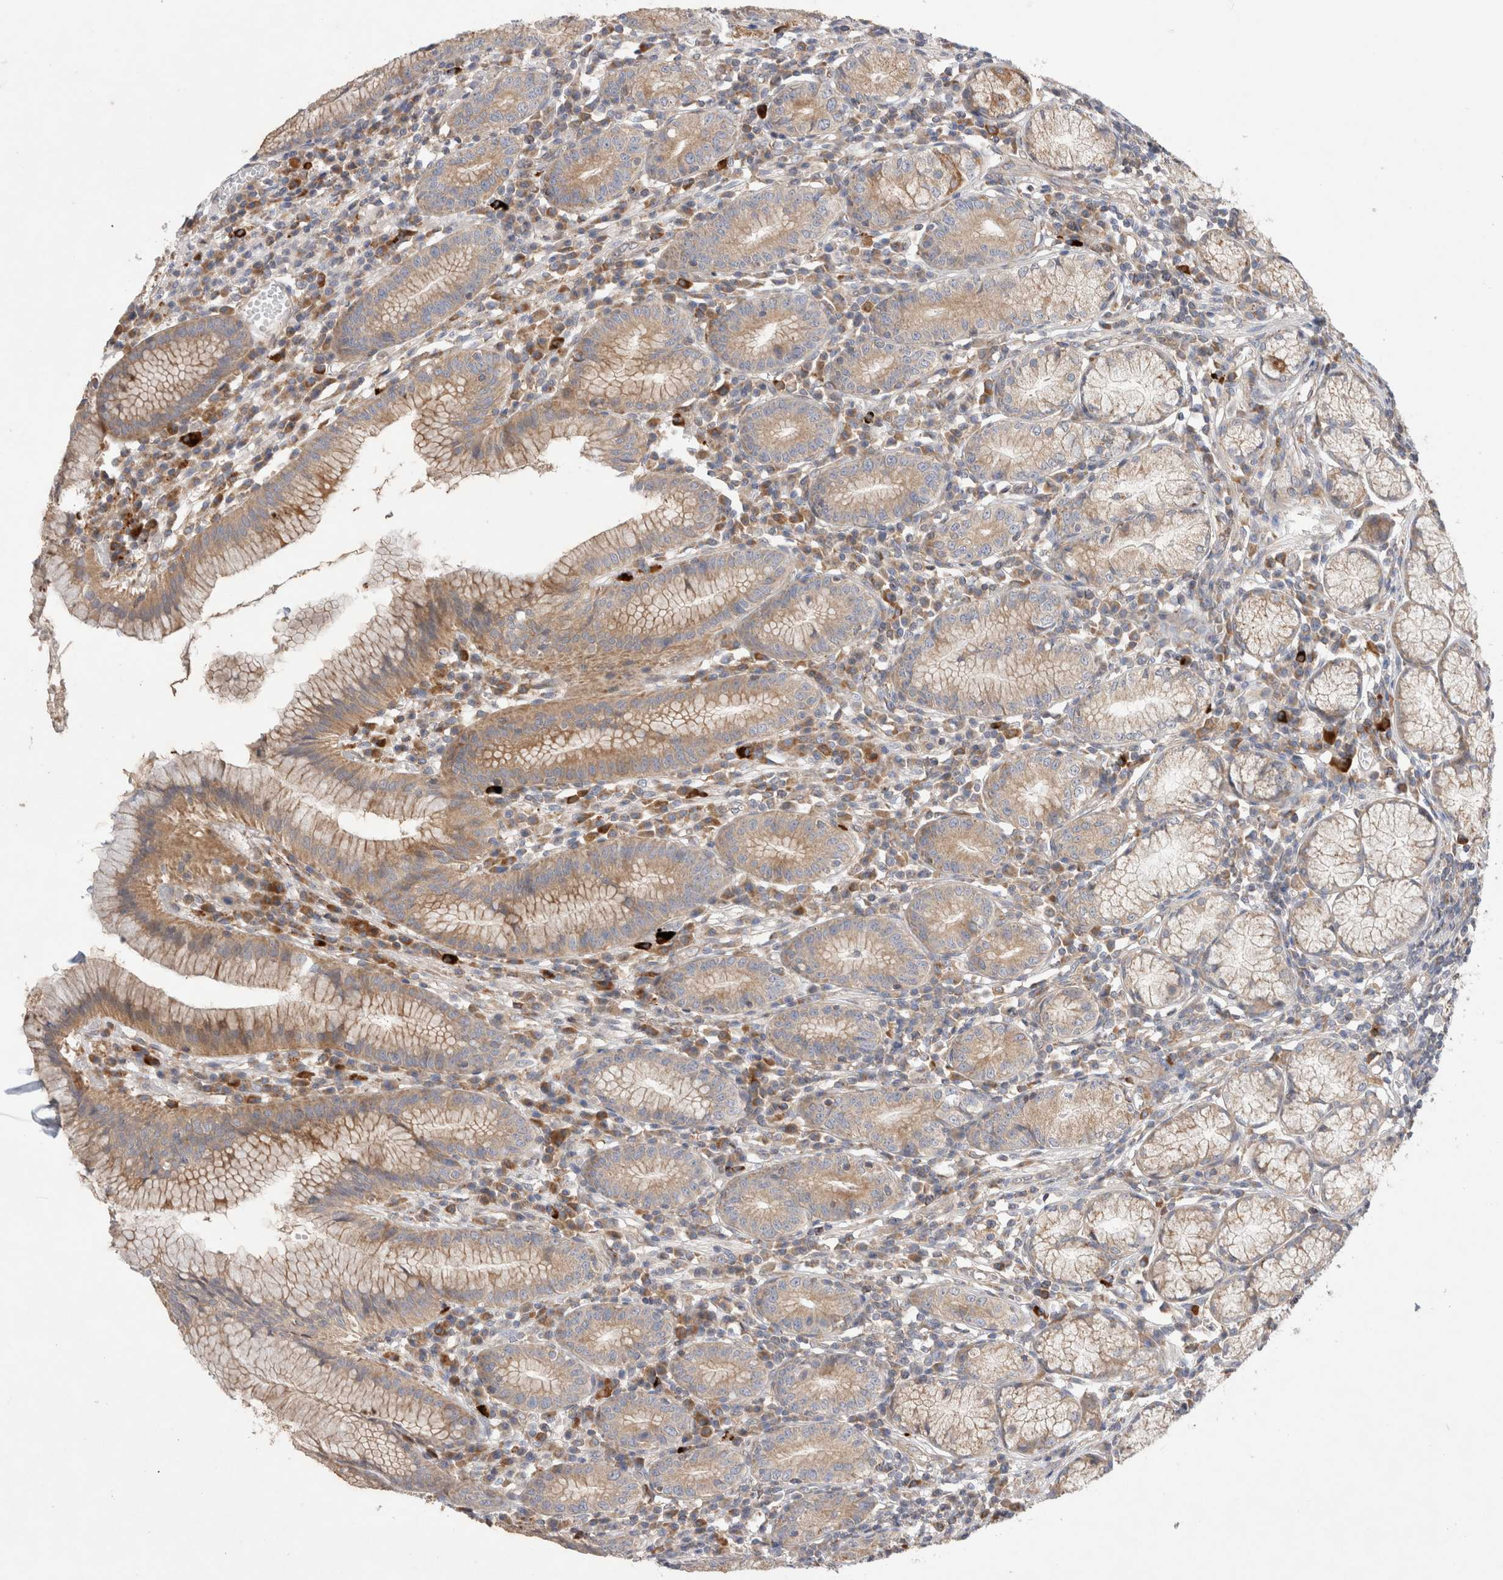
{"staining": {"intensity": "moderate", "quantity": ">75%", "location": "cytoplasmic/membranous"}, "tissue": "stomach", "cell_type": "Glandular cells", "image_type": "normal", "snomed": [{"axis": "morphology", "description": "Normal tissue, NOS"}, {"axis": "topography", "description": "Stomach"}], "caption": "Immunohistochemistry of normal human stomach displays medium levels of moderate cytoplasmic/membranous positivity in approximately >75% of glandular cells. The staining was performed using DAB, with brown indicating positive protein expression. Nuclei are stained blue with hematoxylin.", "gene": "TBC1D16", "patient": {"sex": "male", "age": 55}}